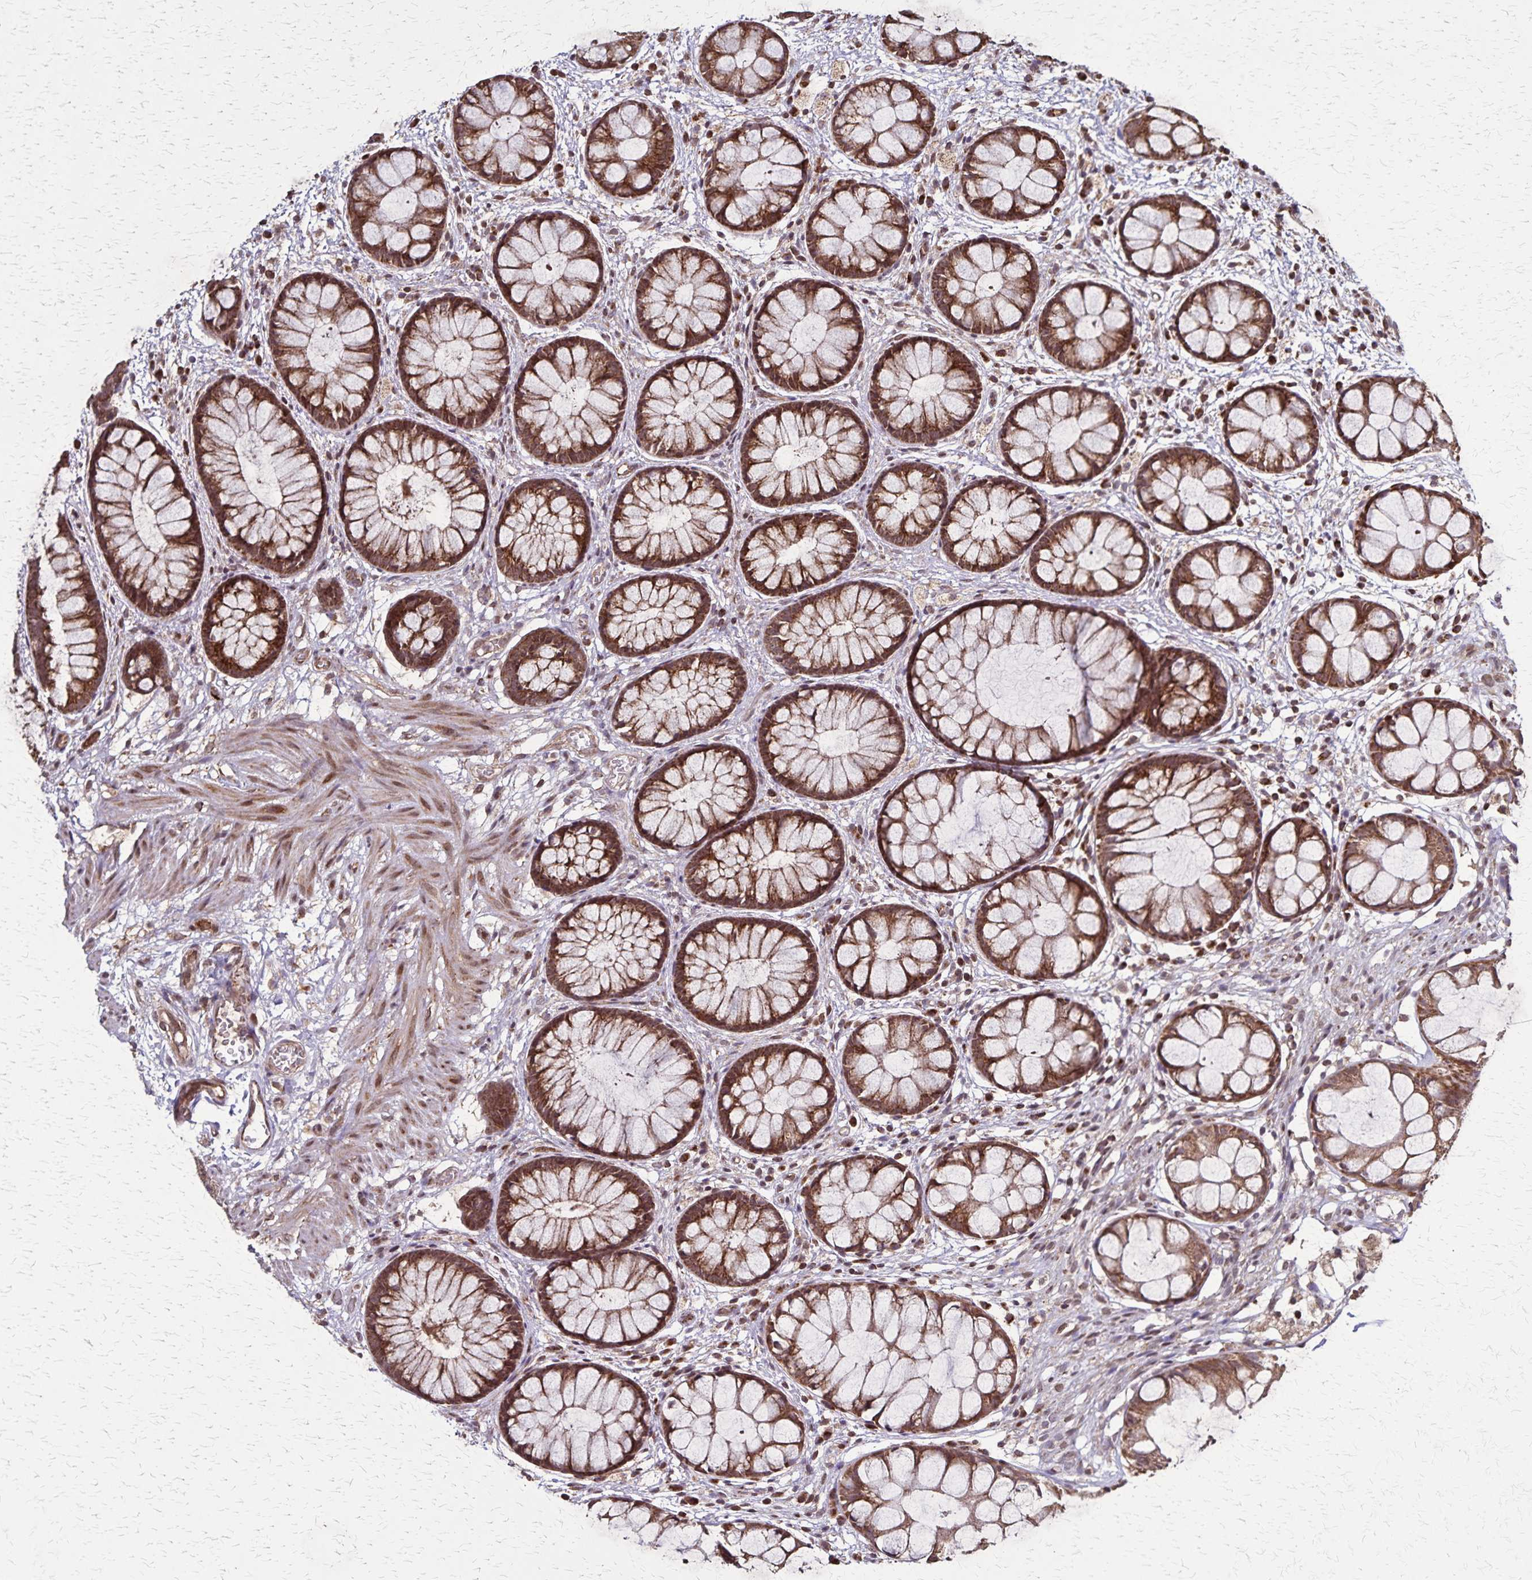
{"staining": {"intensity": "strong", "quantity": ">75%", "location": "cytoplasmic/membranous"}, "tissue": "rectum", "cell_type": "Glandular cells", "image_type": "normal", "snomed": [{"axis": "morphology", "description": "Normal tissue, NOS"}, {"axis": "topography", "description": "Rectum"}], "caption": "Rectum stained with a brown dye displays strong cytoplasmic/membranous positive expression in approximately >75% of glandular cells.", "gene": "NFS1", "patient": {"sex": "female", "age": 62}}